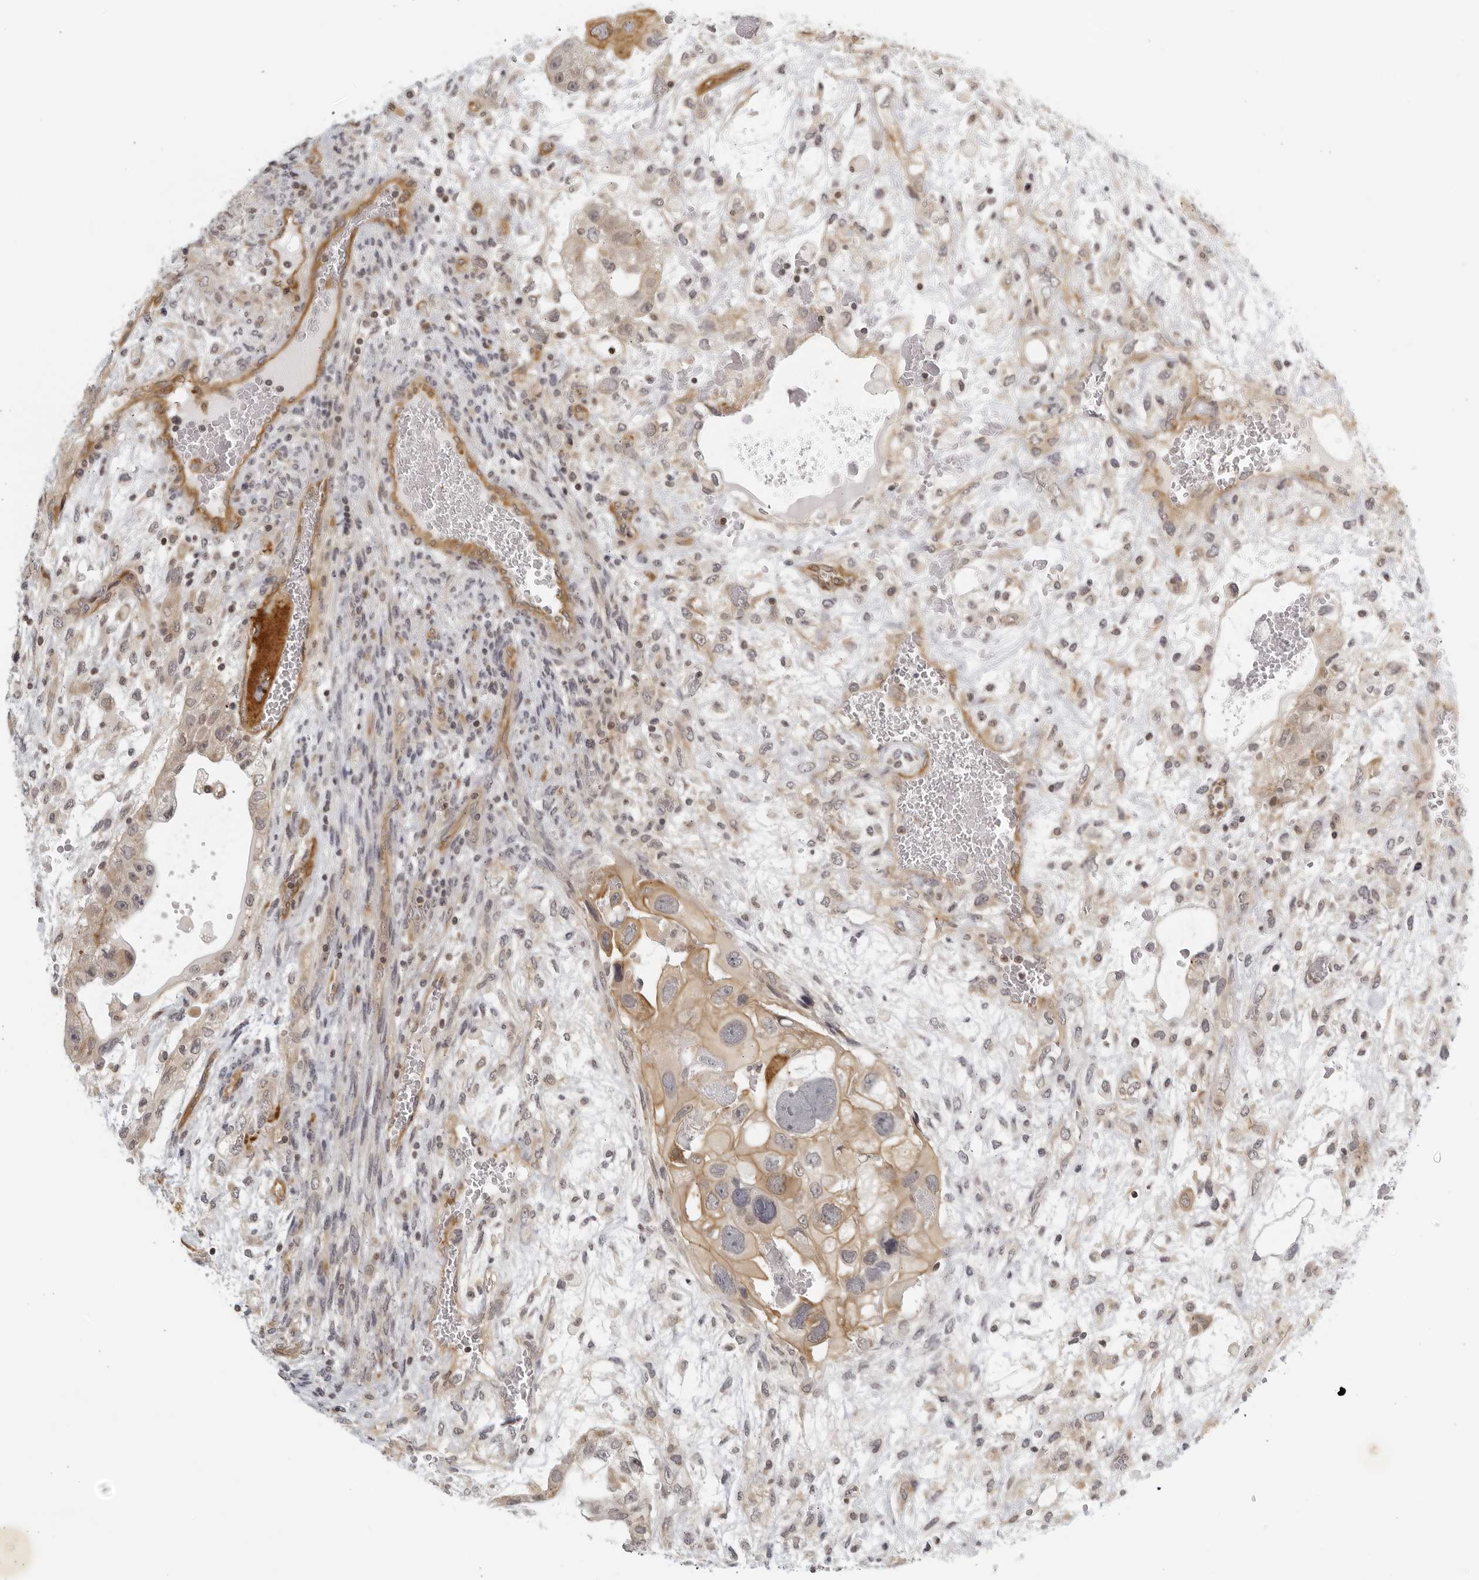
{"staining": {"intensity": "moderate", "quantity": "25%-75%", "location": "cytoplasmic/membranous"}, "tissue": "testis cancer", "cell_type": "Tumor cells", "image_type": "cancer", "snomed": [{"axis": "morphology", "description": "Carcinoma, Embryonal, NOS"}, {"axis": "topography", "description": "Testis"}], "caption": "Protein staining of testis embryonal carcinoma tissue reveals moderate cytoplasmic/membranous expression in about 25%-75% of tumor cells. The staining was performed using DAB to visualize the protein expression in brown, while the nuclei were stained in blue with hematoxylin (Magnification: 20x).", "gene": "SERTAD4", "patient": {"sex": "male", "age": 36}}